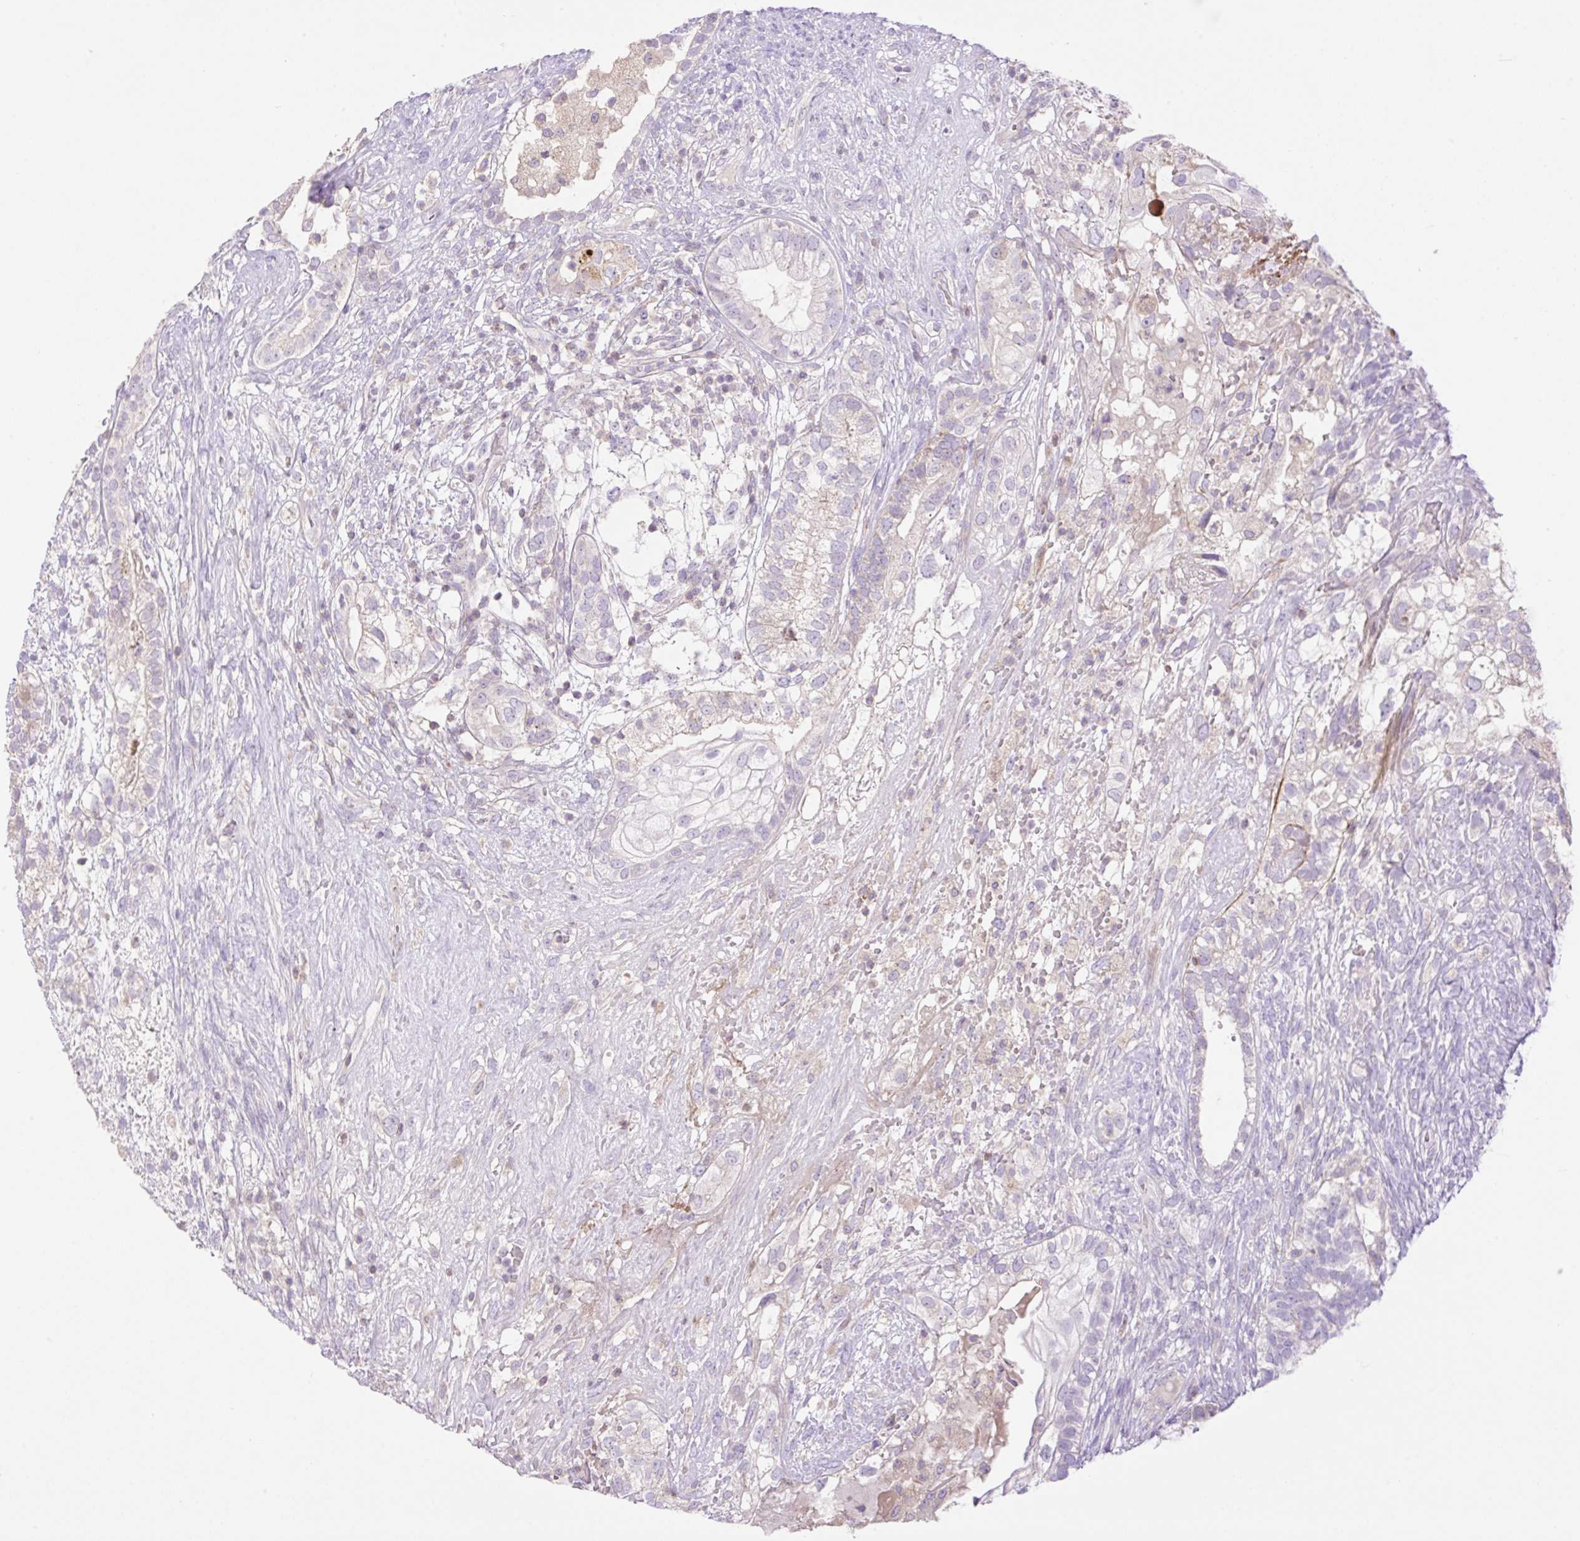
{"staining": {"intensity": "negative", "quantity": "none", "location": "none"}, "tissue": "testis cancer", "cell_type": "Tumor cells", "image_type": "cancer", "snomed": [{"axis": "morphology", "description": "Seminoma, NOS"}, {"axis": "morphology", "description": "Carcinoma, Embryonal, NOS"}, {"axis": "topography", "description": "Testis"}], "caption": "This is an immunohistochemistry micrograph of testis cancer. There is no positivity in tumor cells.", "gene": "VPS25", "patient": {"sex": "male", "age": 41}}